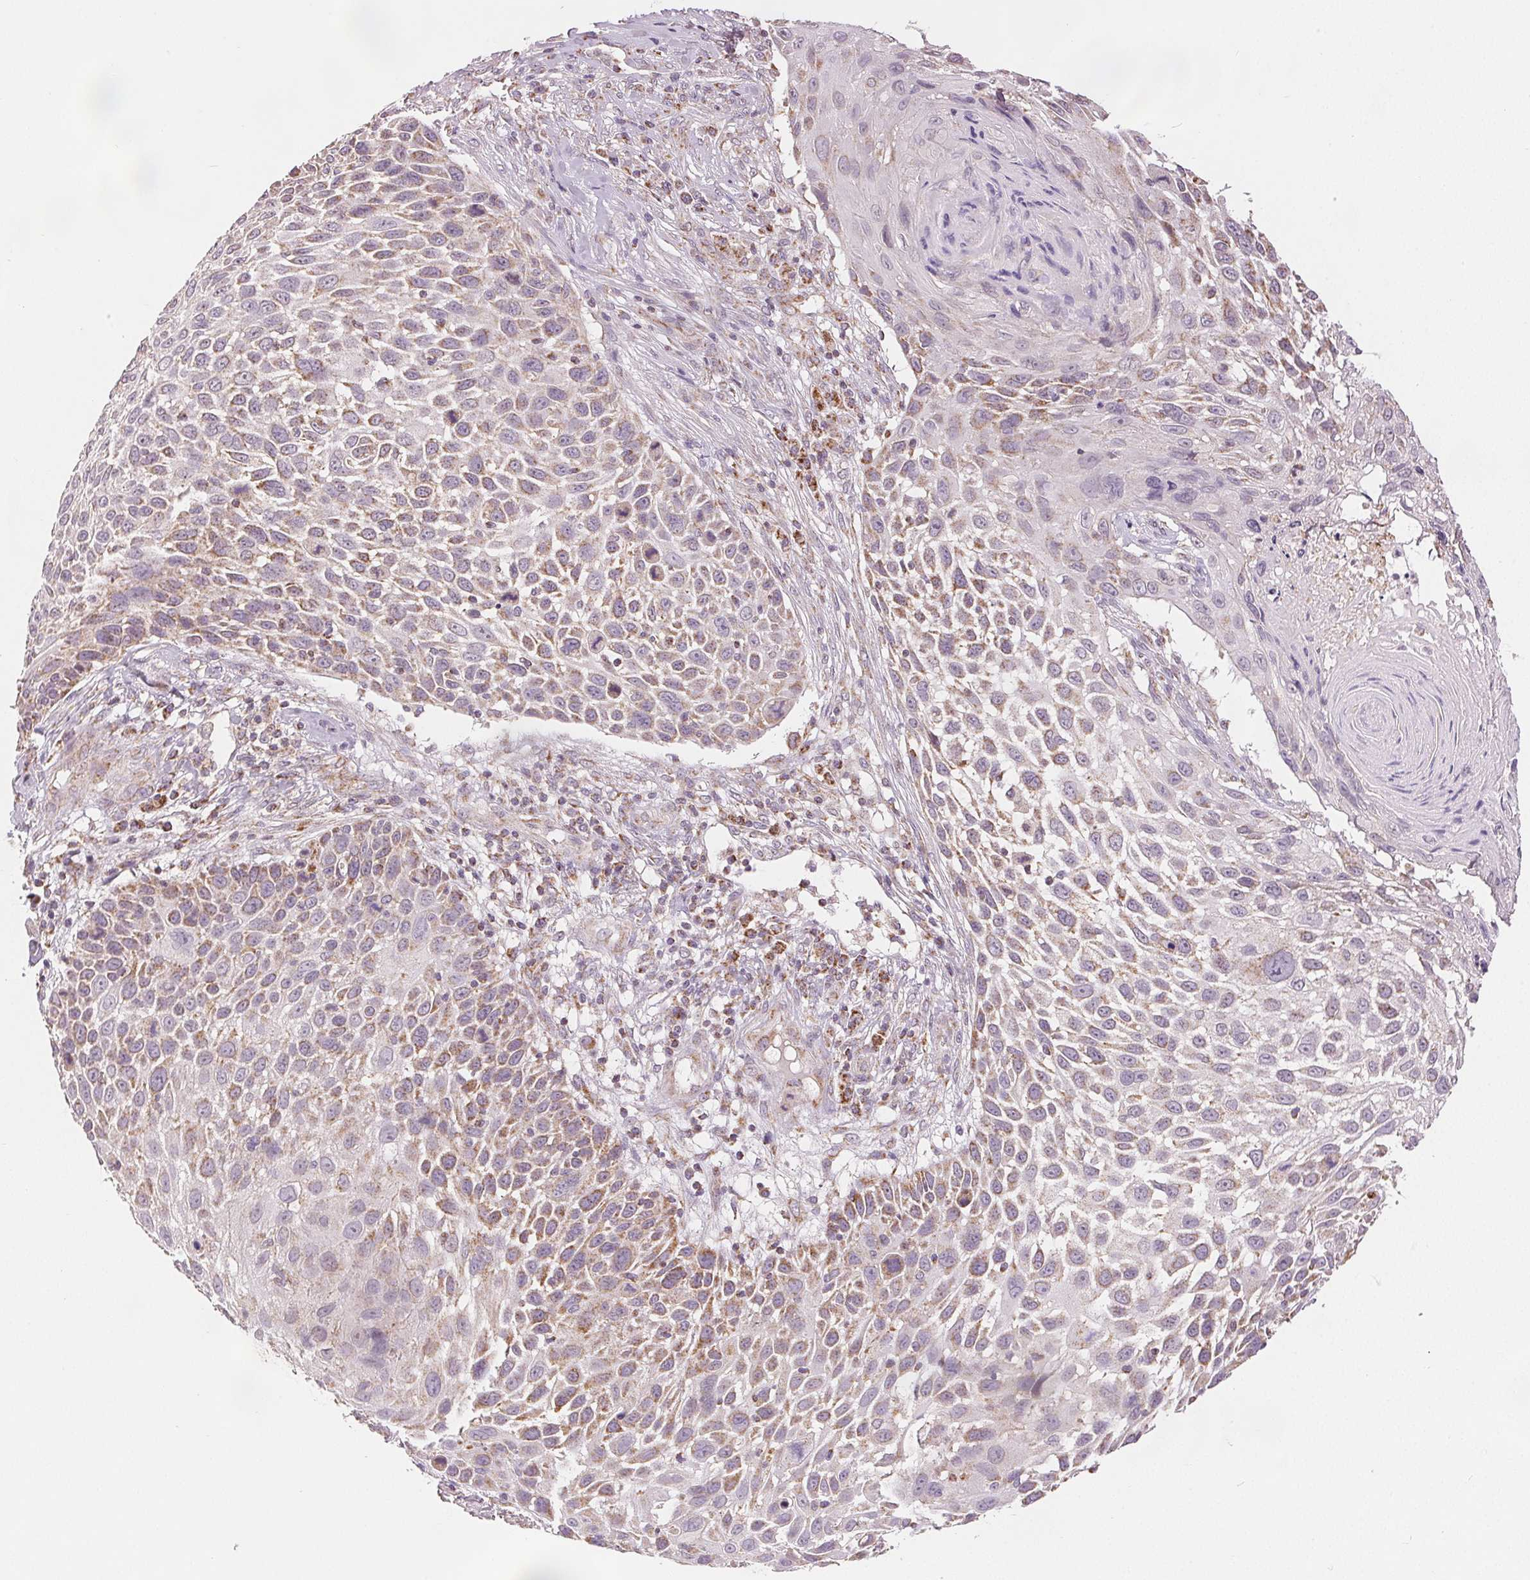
{"staining": {"intensity": "moderate", "quantity": "<25%", "location": "cytoplasmic/membranous"}, "tissue": "skin cancer", "cell_type": "Tumor cells", "image_type": "cancer", "snomed": [{"axis": "morphology", "description": "Squamous cell carcinoma, NOS"}, {"axis": "topography", "description": "Skin"}], "caption": "Immunohistochemical staining of human skin squamous cell carcinoma demonstrates low levels of moderate cytoplasmic/membranous protein positivity in approximately <25% of tumor cells. The protein is shown in brown color, while the nuclei are stained blue.", "gene": "SDHB", "patient": {"sex": "male", "age": 92}}